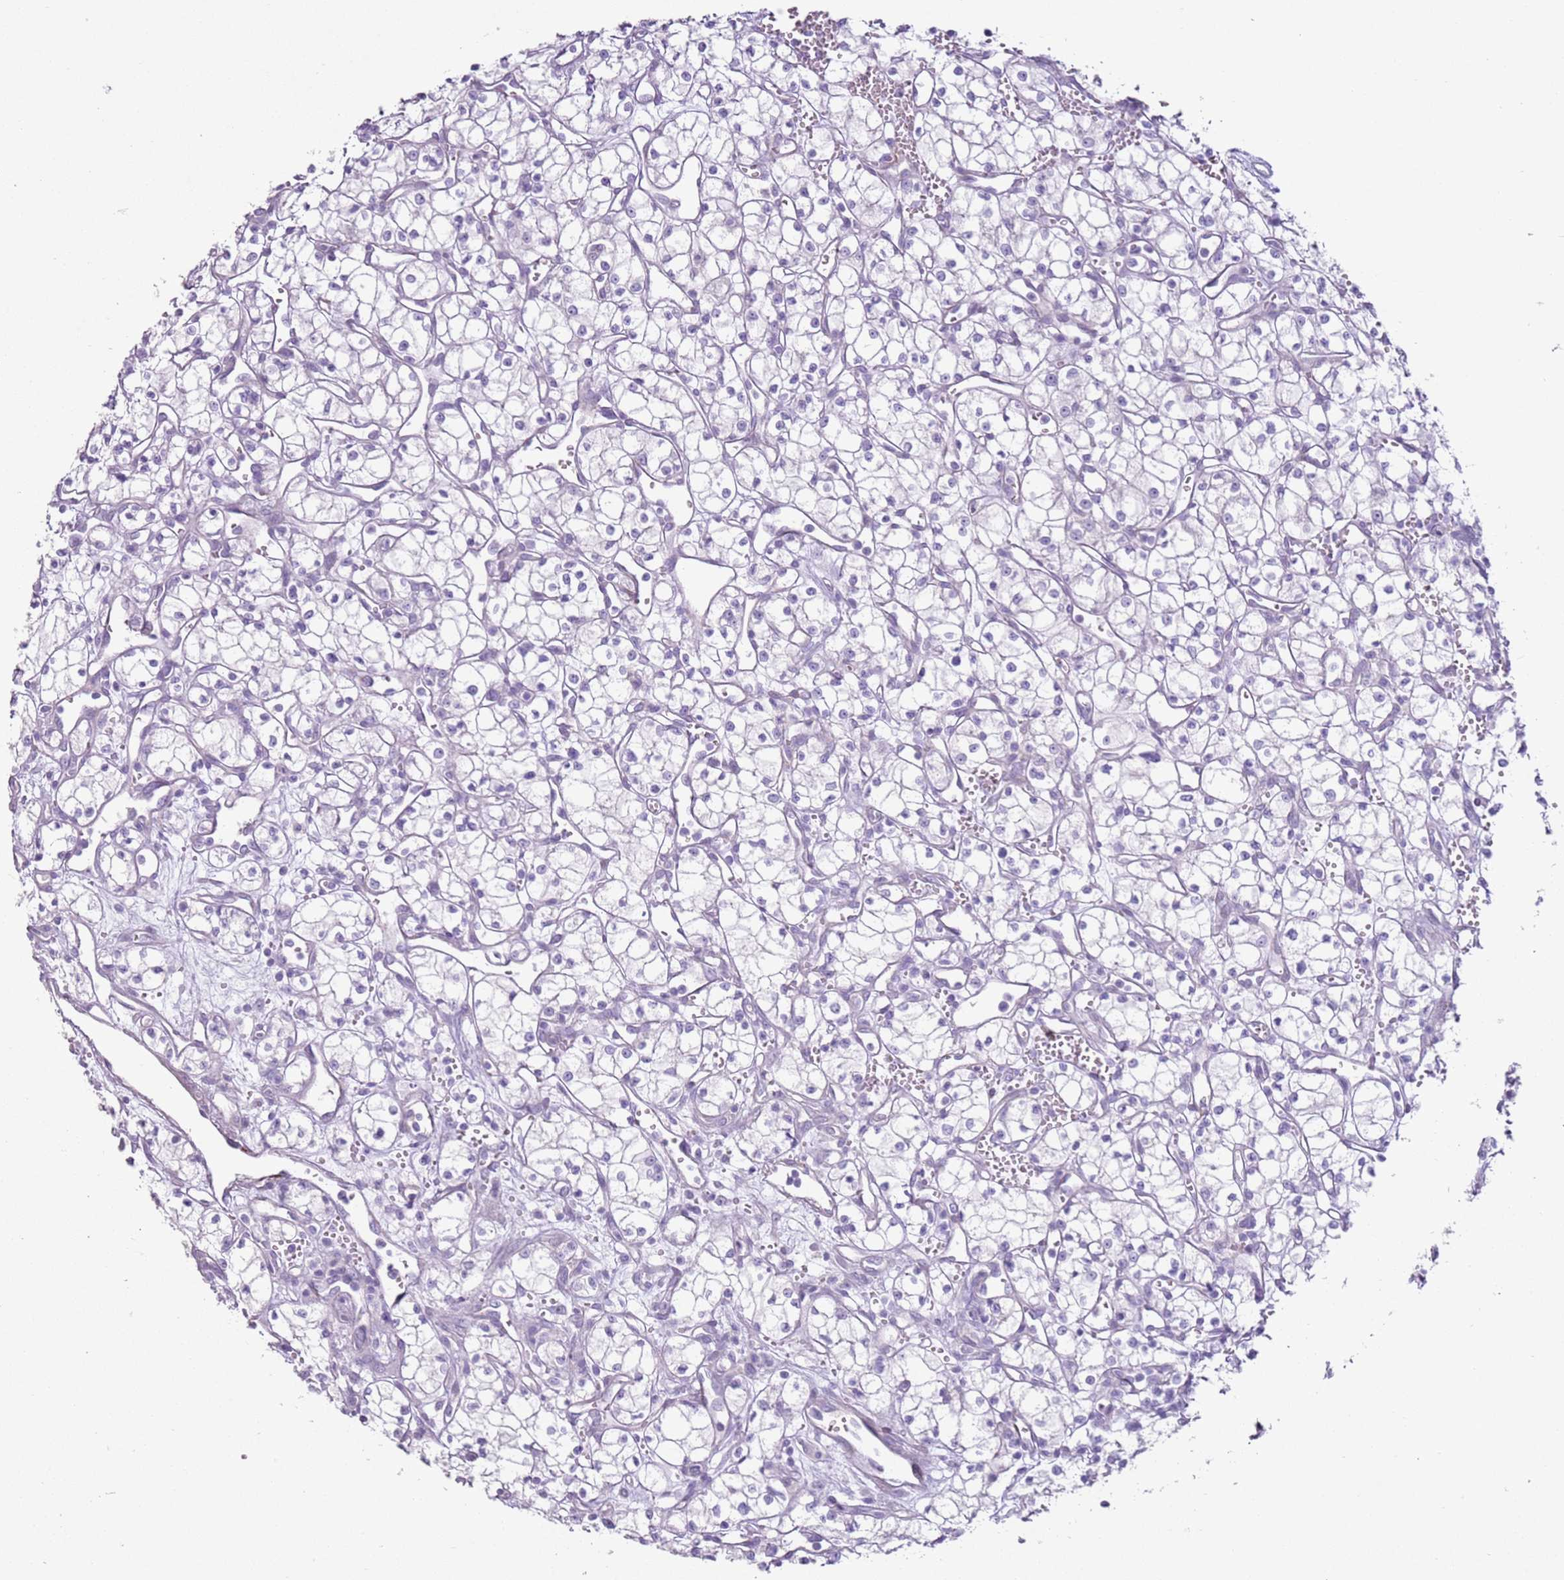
{"staining": {"intensity": "negative", "quantity": "none", "location": "none"}, "tissue": "renal cancer", "cell_type": "Tumor cells", "image_type": "cancer", "snomed": [{"axis": "morphology", "description": "Adenocarcinoma, NOS"}, {"axis": "topography", "description": "Kidney"}], "caption": "This is a micrograph of immunohistochemistry staining of adenocarcinoma (renal), which shows no staining in tumor cells.", "gene": "ZNF239", "patient": {"sex": "male", "age": 59}}